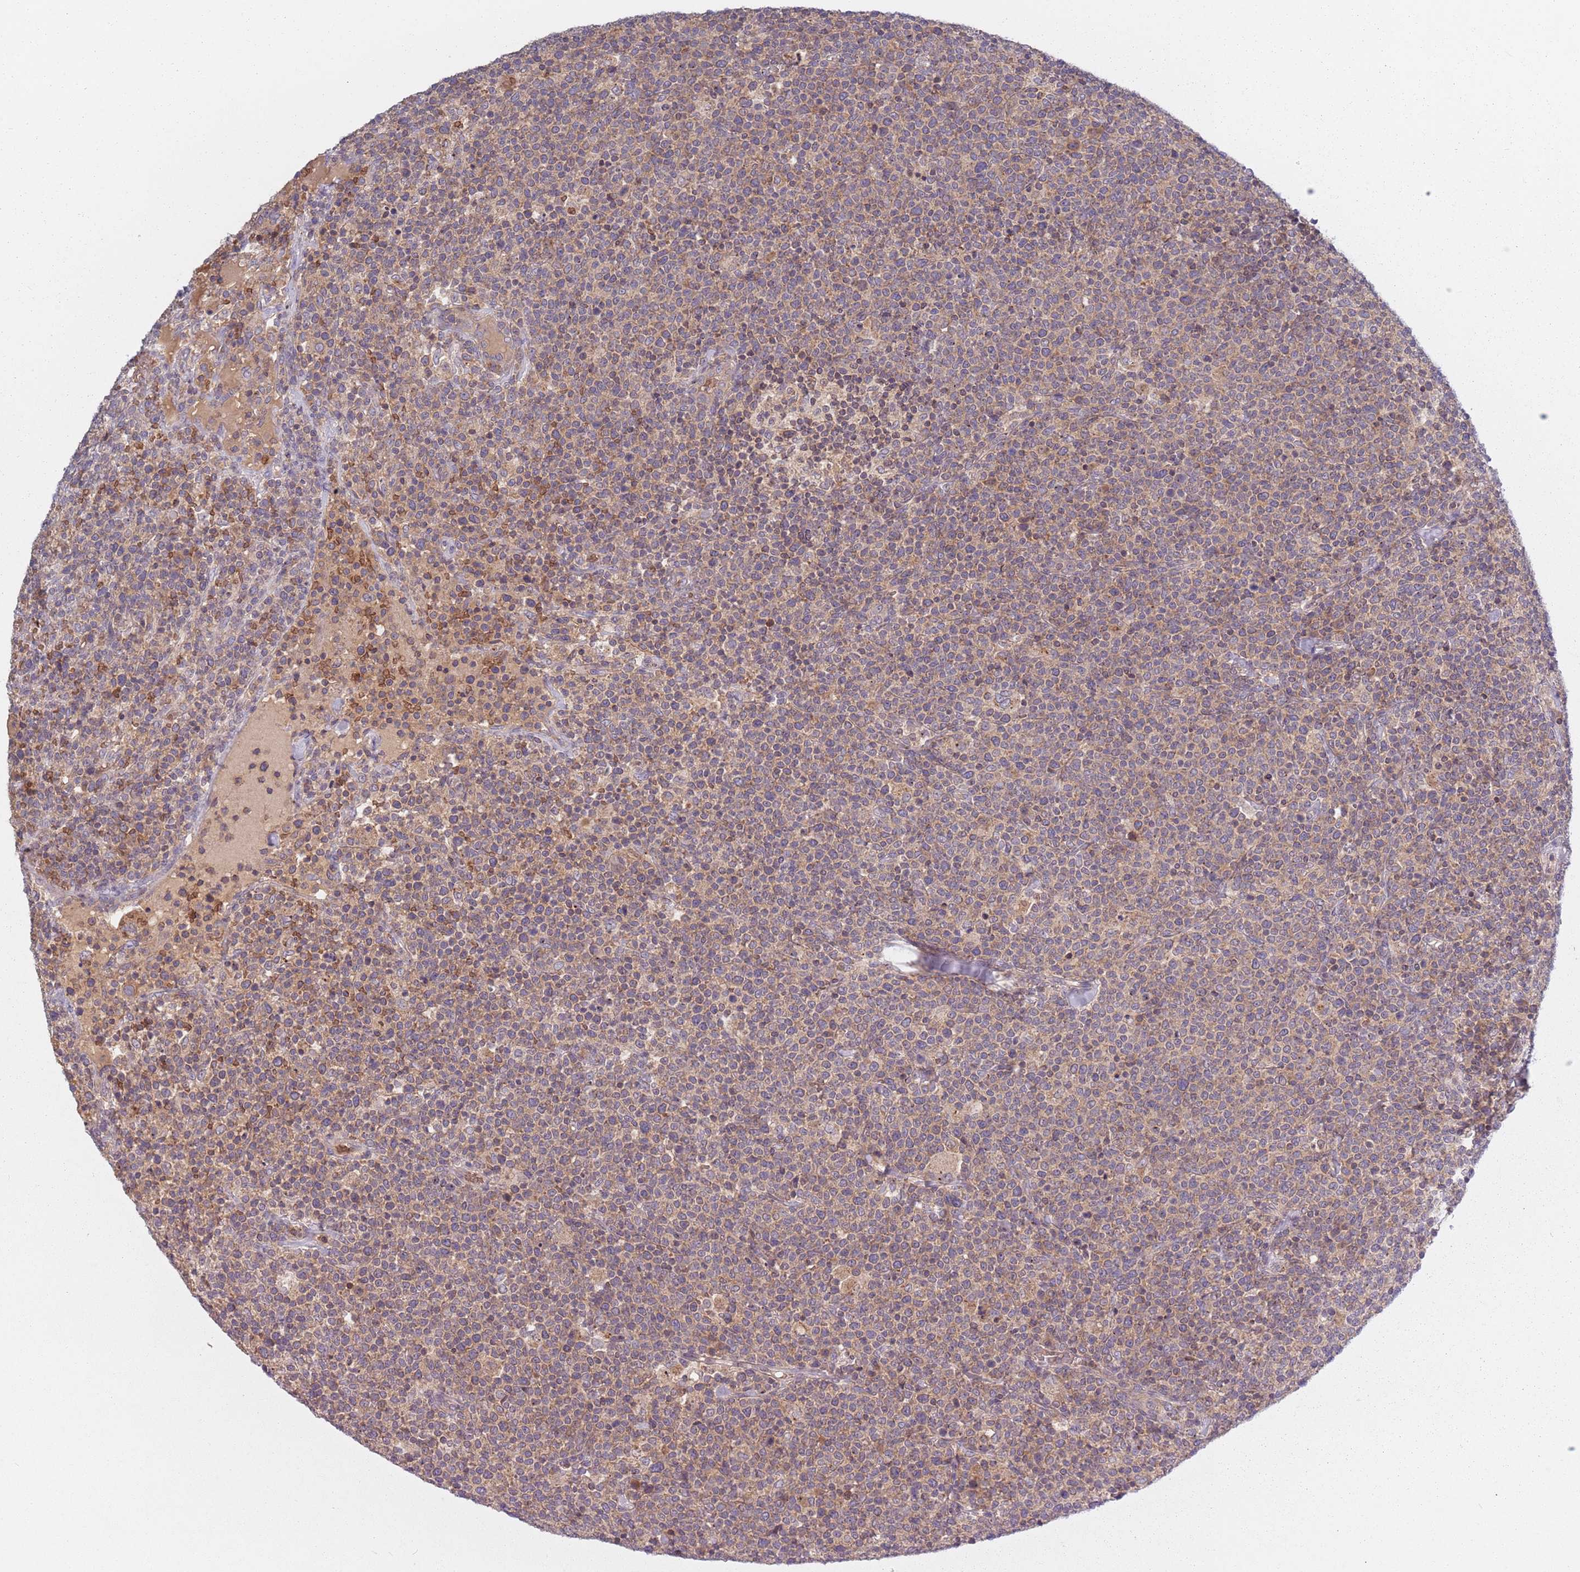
{"staining": {"intensity": "weak", "quantity": "25%-75%", "location": "cytoplasmic/membranous"}, "tissue": "lymphoma", "cell_type": "Tumor cells", "image_type": "cancer", "snomed": [{"axis": "morphology", "description": "Malignant lymphoma, non-Hodgkin's type, High grade"}, {"axis": "topography", "description": "Lymph node"}], "caption": "Lymphoma stained with DAB immunohistochemistry reveals low levels of weak cytoplasmic/membranous positivity in about 25%-75% of tumor cells. The staining was performed using DAB (3,3'-diaminobenzidine) to visualize the protein expression in brown, while the nuclei were stained in blue with hematoxylin (Magnification: 20x).", "gene": "ASB13", "patient": {"sex": "male", "age": 61}}